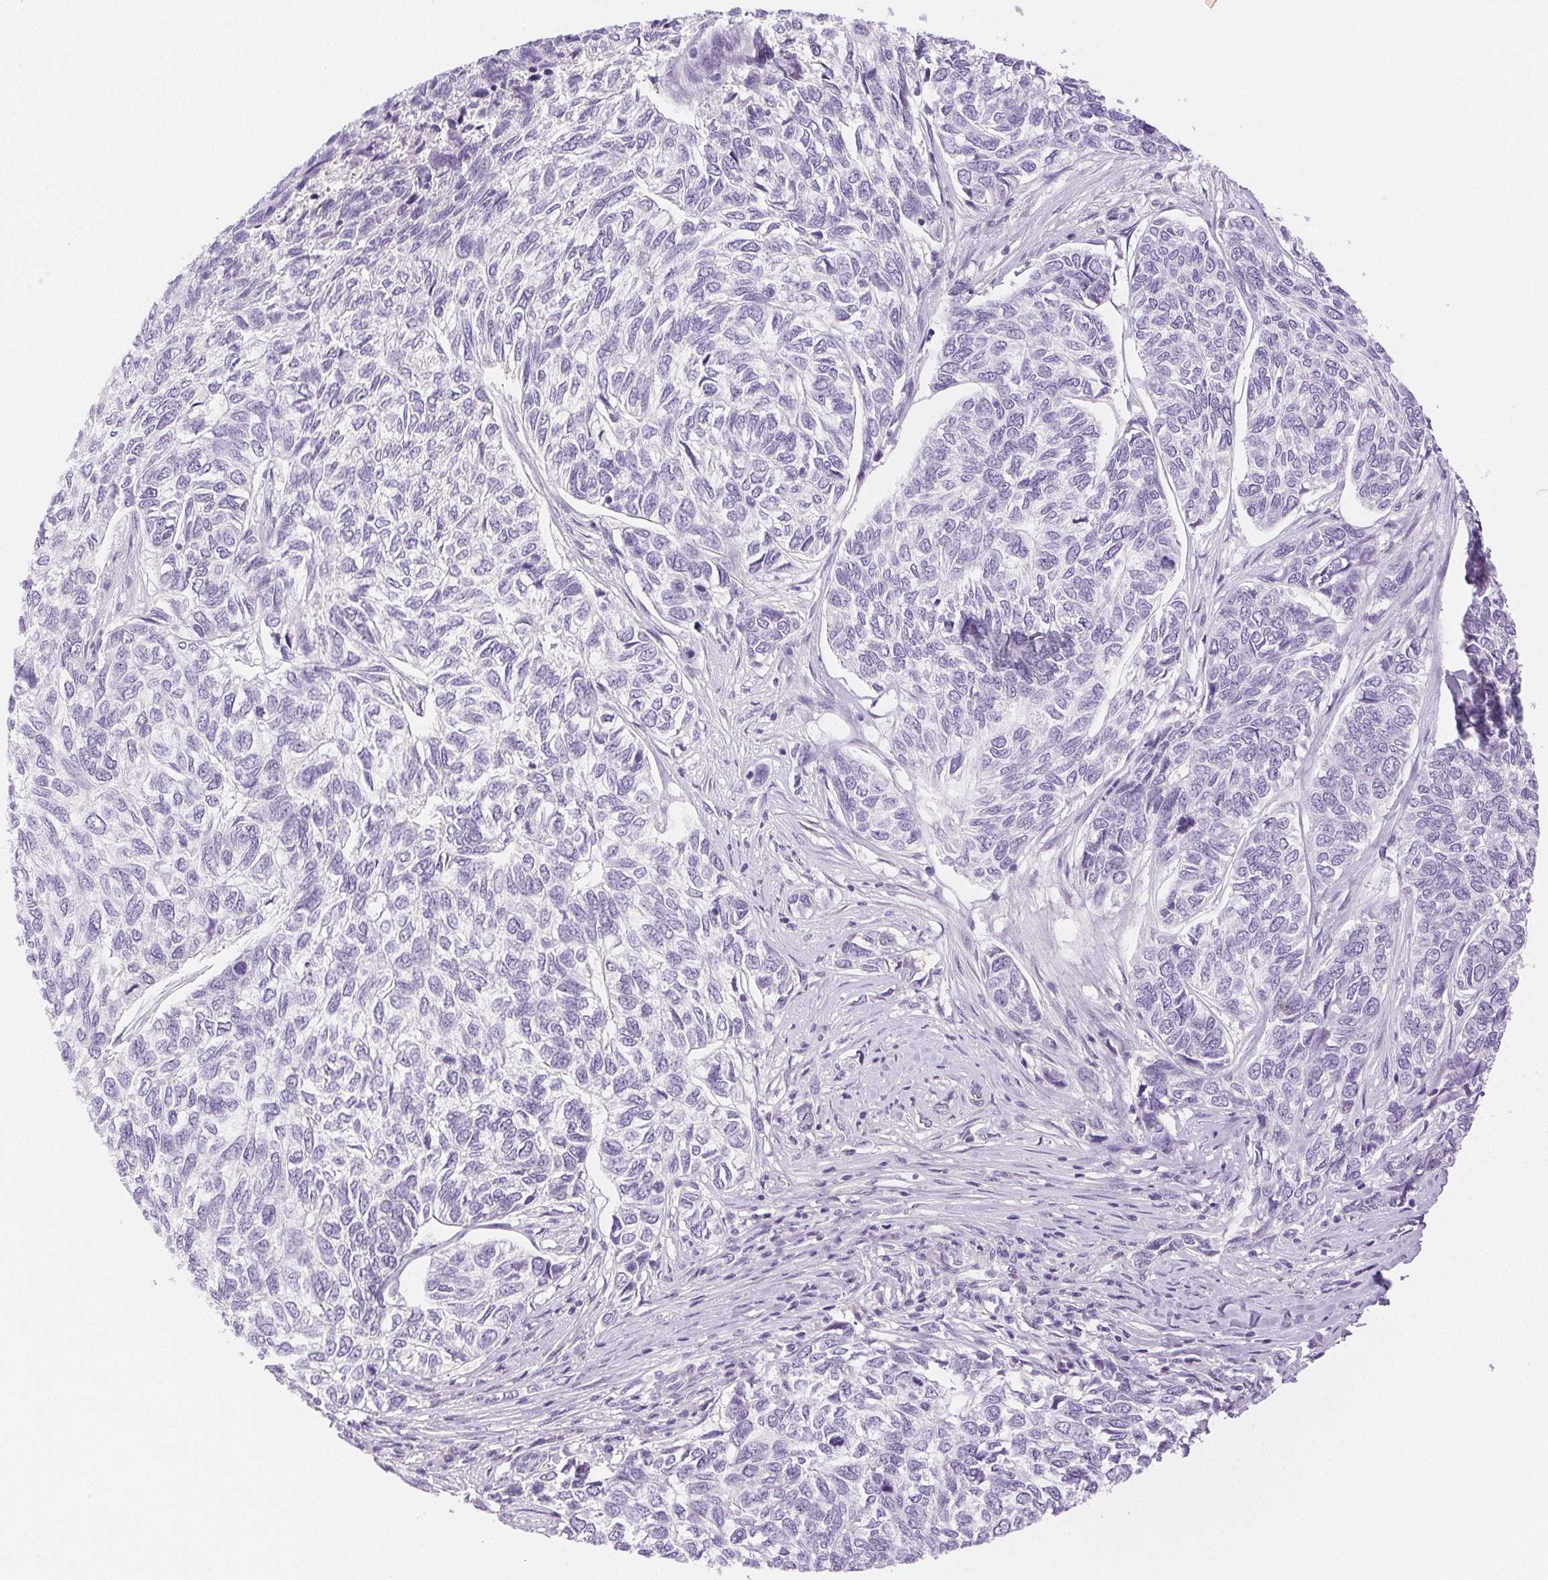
{"staining": {"intensity": "negative", "quantity": "none", "location": "none"}, "tissue": "skin cancer", "cell_type": "Tumor cells", "image_type": "cancer", "snomed": [{"axis": "morphology", "description": "Basal cell carcinoma"}, {"axis": "topography", "description": "Skin"}], "caption": "Basal cell carcinoma (skin) stained for a protein using immunohistochemistry reveals no staining tumor cells.", "gene": "SPACA4", "patient": {"sex": "female", "age": 65}}